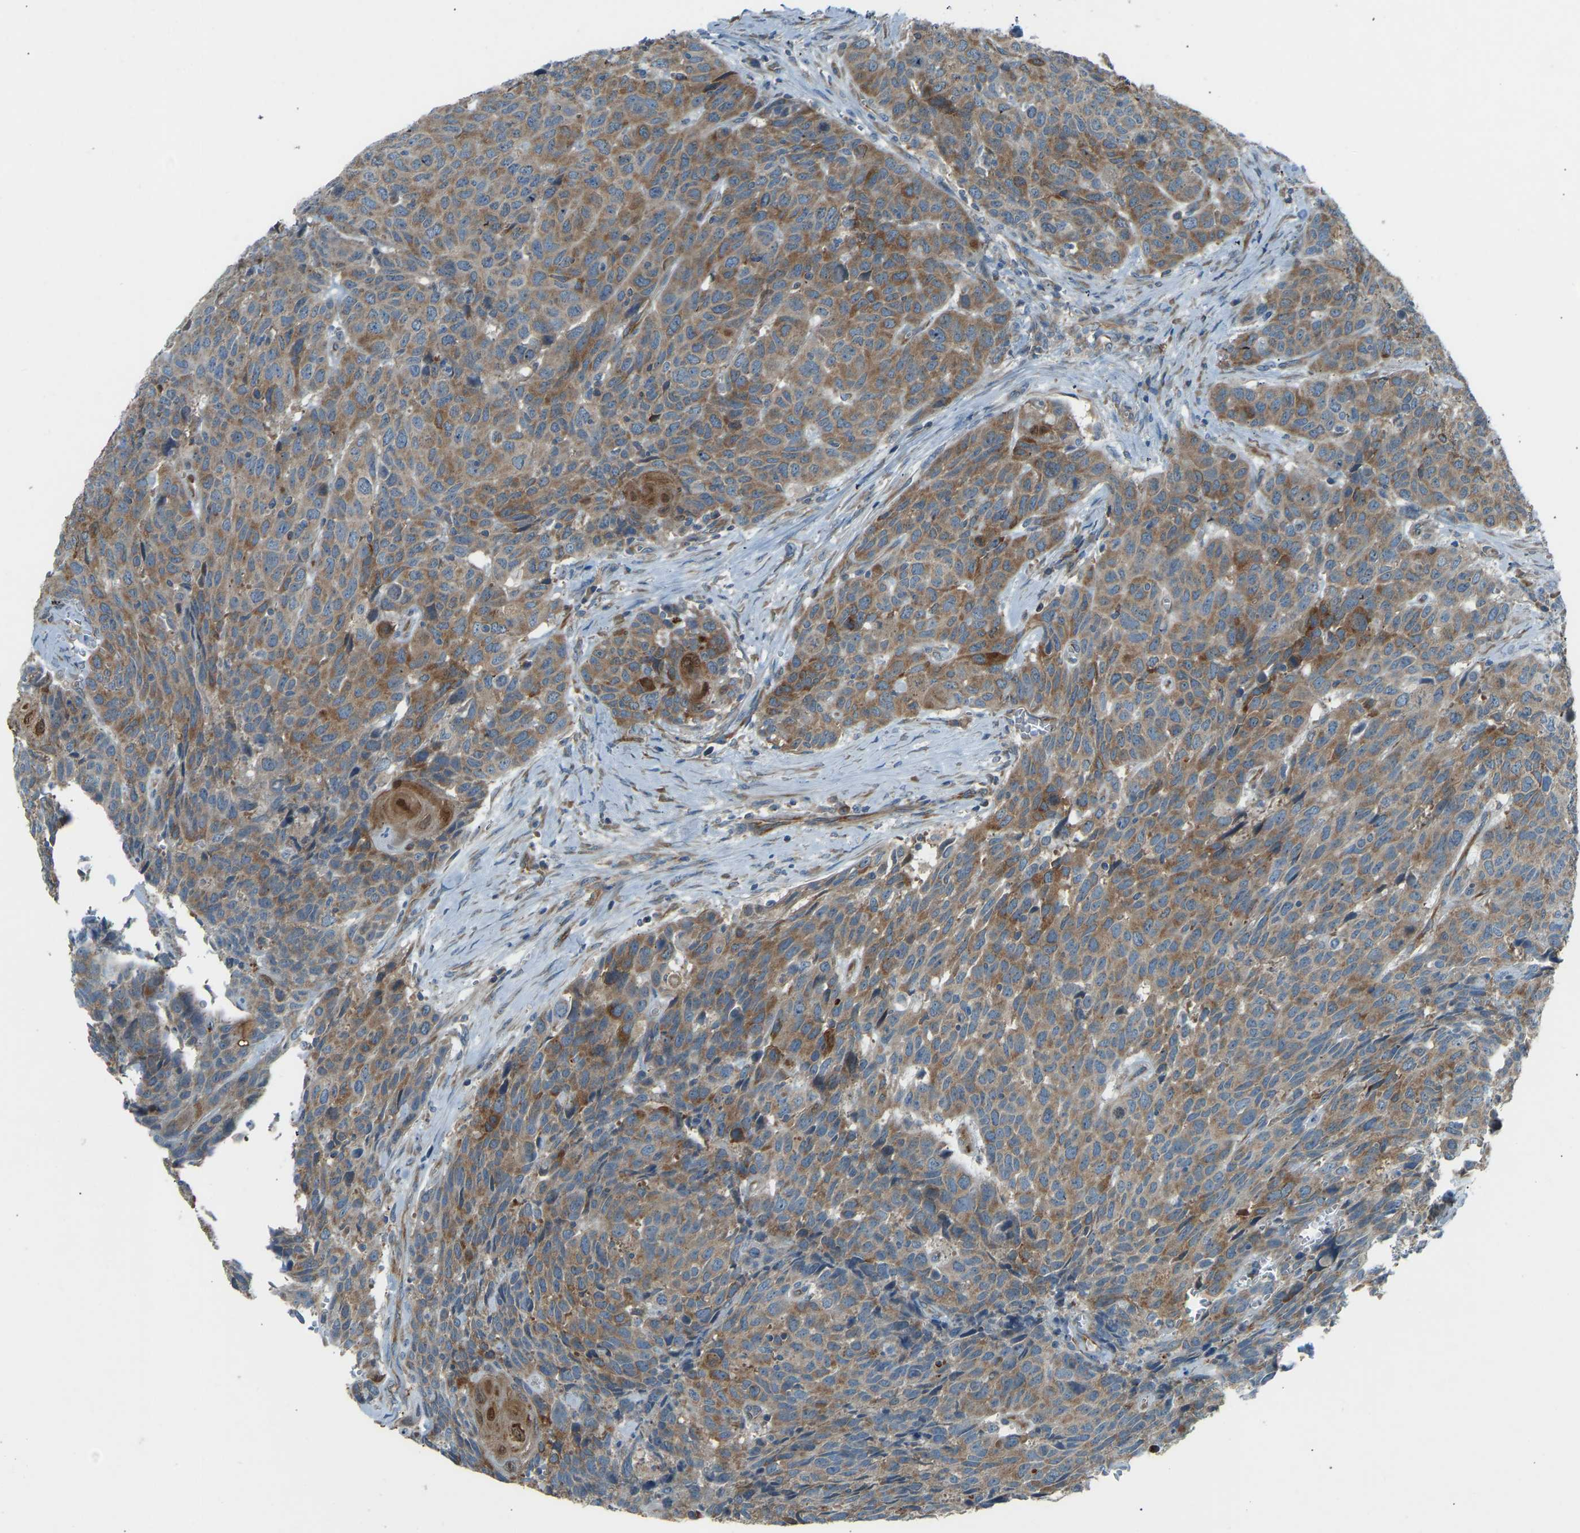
{"staining": {"intensity": "moderate", "quantity": ">75%", "location": "cytoplasmic/membranous"}, "tissue": "head and neck cancer", "cell_type": "Tumor cells", "image_type": "cancer", "snomed": [{"axis": "morphology", "description": "Squamous cell carcinoma, NOS"}, {"axis": "topography", "description": "Head-Neck"}], "caption": "The immunohistochemical stain shows moderate cytoplasmic/membranous expression in tumor cells of head and neck squamous cell carcinoma tissue.", "gene": "STAU2", "patient": {"sex": "male", "age": 66}}